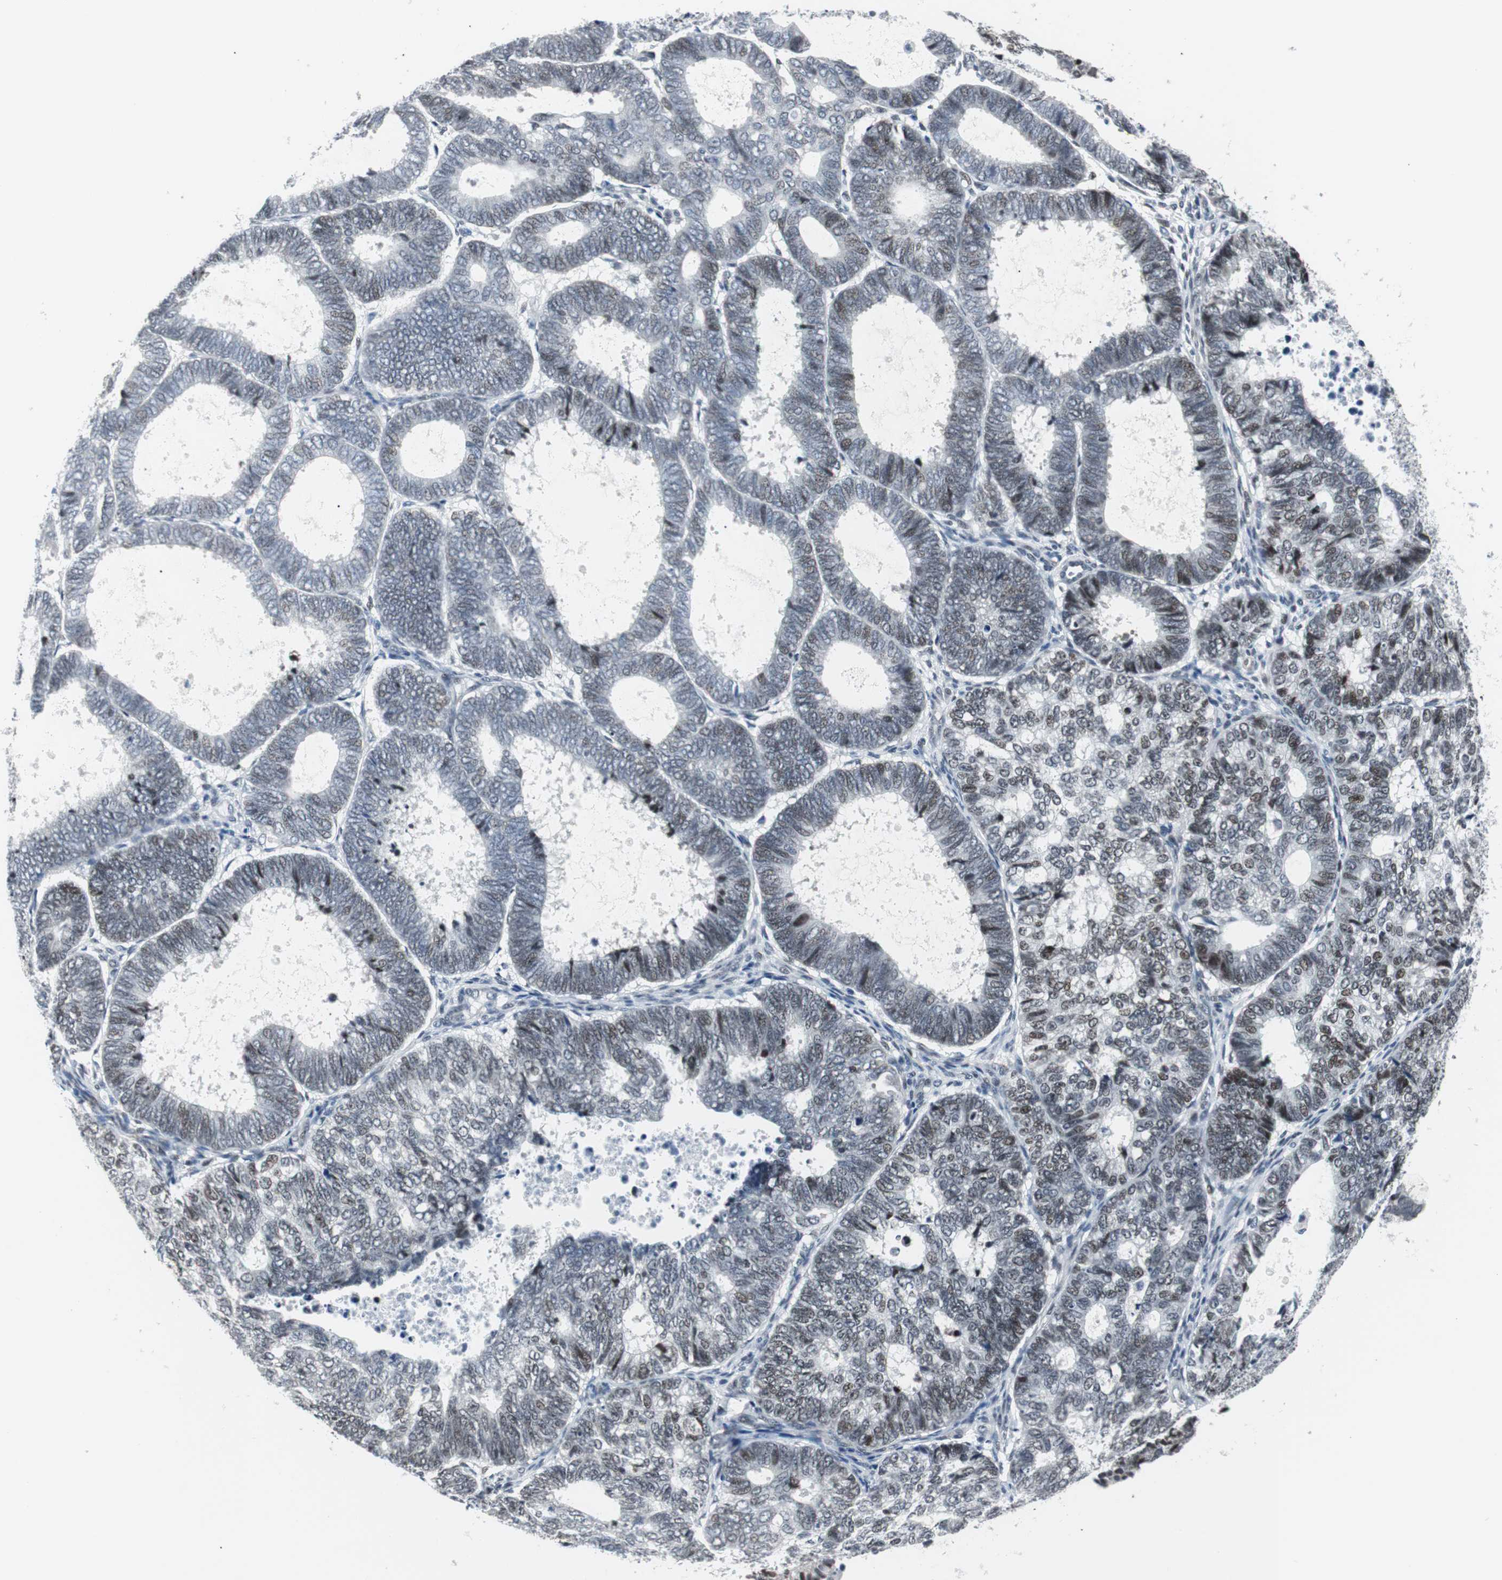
{"staining": {"intensity": "weak", "quantity": "25%-75%", "location": "nuclear"}, "tissue": "endometrial cancer", "cell_type": "Tumor cells", "image_type": "cancer", "snomed": [{"axis": "morphology", "description": "Adenocarcinoma, NOS"}, {"axis": "topography", "description": "Uterus"}], "caption": "Immunohistochemical staining of adenocarcinoma (endometrial) reveals low levels of weak nuclear protein expression in approximately 25%-75% of tumor cells. The protein of interest is stained brown, and the nuclei are stained in blue (DAB IHC with brightfield microscopy, high magnification).", "gene": "MTA1", "patient": {"sex": "female", "age": 60}}